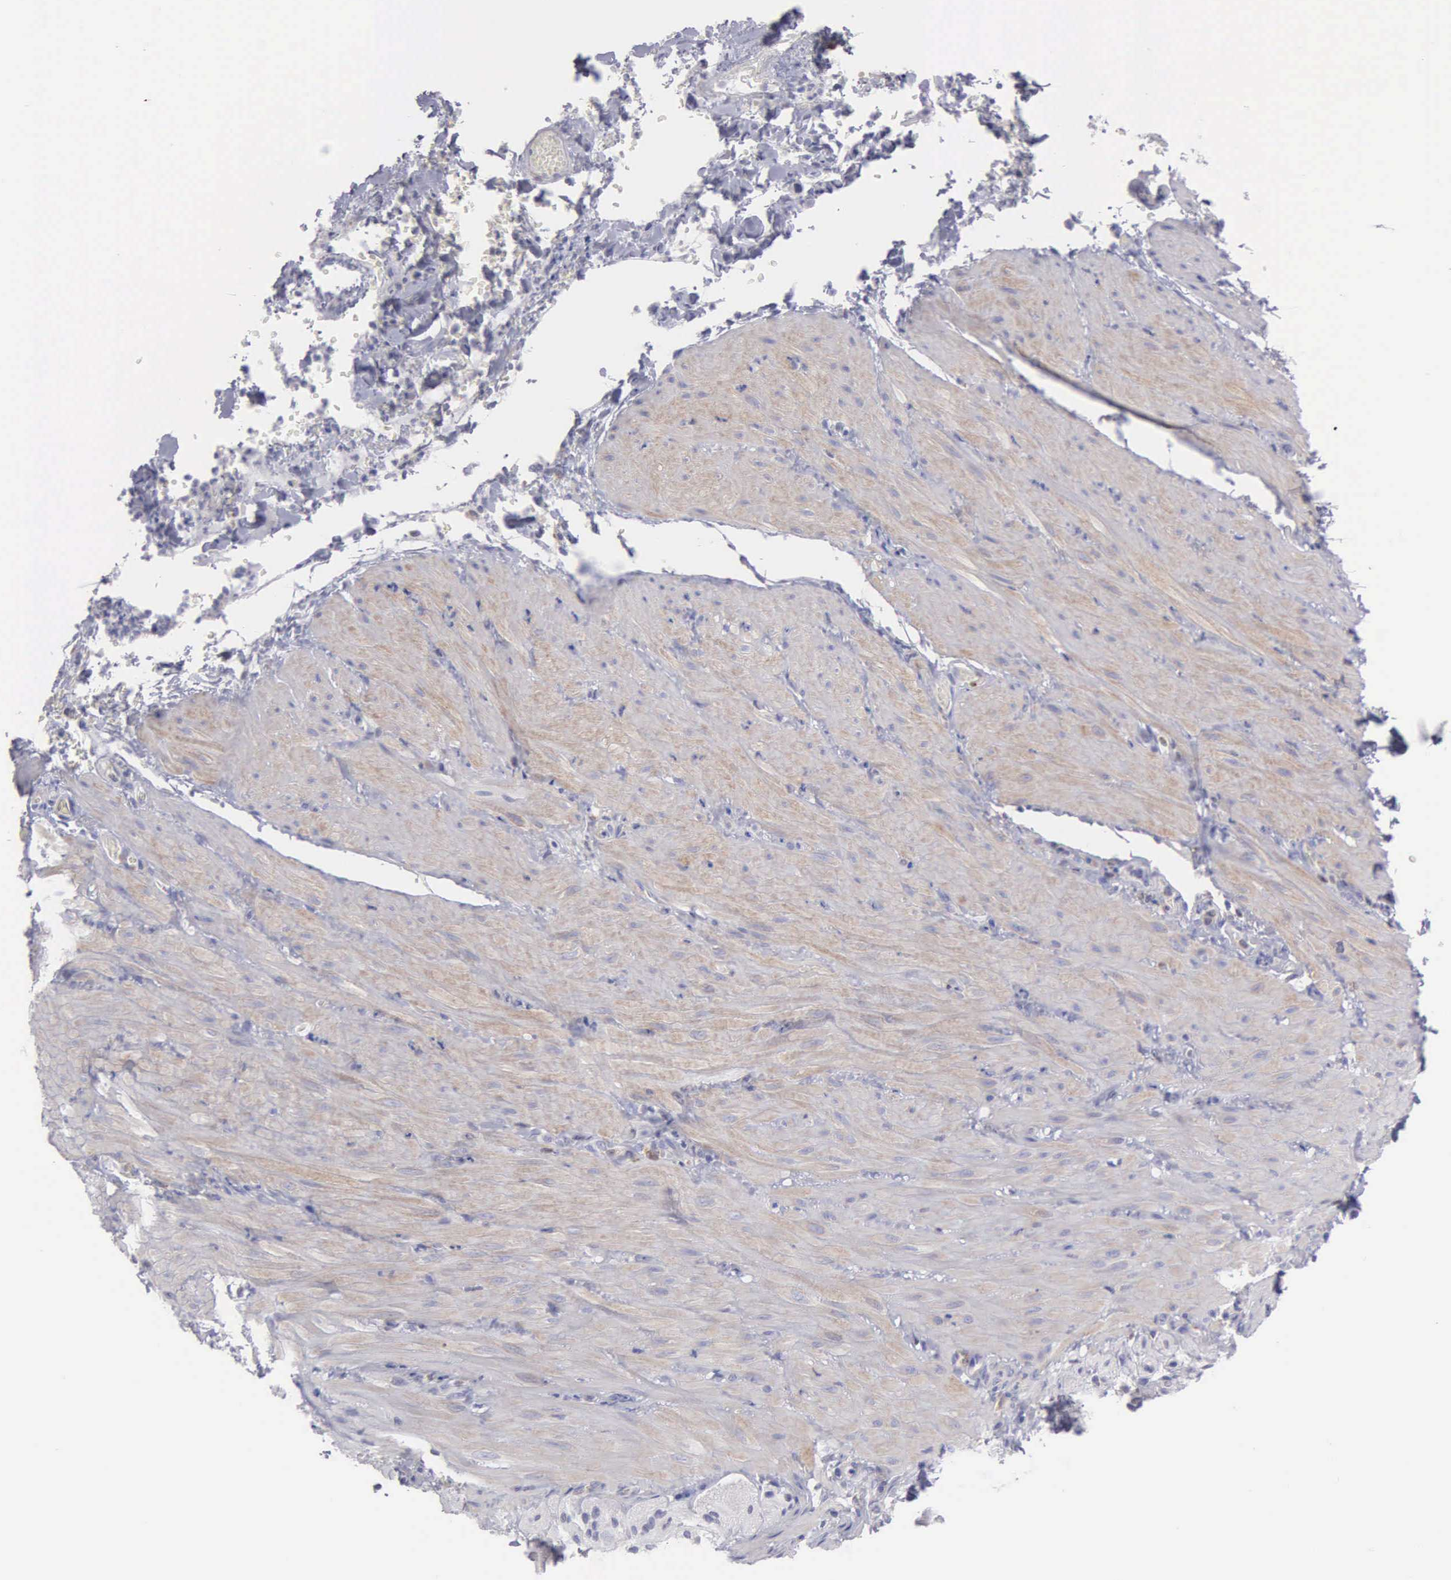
{"staining": {"intensity": "weak", "quantity": "25%-75%", "location": "cytoplasmic/membranous"}, "tissue": "smooth muscle", "cell_type": "Smooth muscle cells", "image_type": "normal", "snomed": [{"axis": "morphology", "description": "Normal tissue, NOS"}, {"axis": "topography", "description": "Duodenum"}], "caption": "DAB immunohistochemical staining of benign smooth muscle shows weak cytoplasmic/membranous protein positivity in approximately 25%-75% of smooth muscle cells. (IHC, brightfield microscopy, high magnification).", "gene": "TYRP1", "patient": {"sex": "male", "age": 63}}